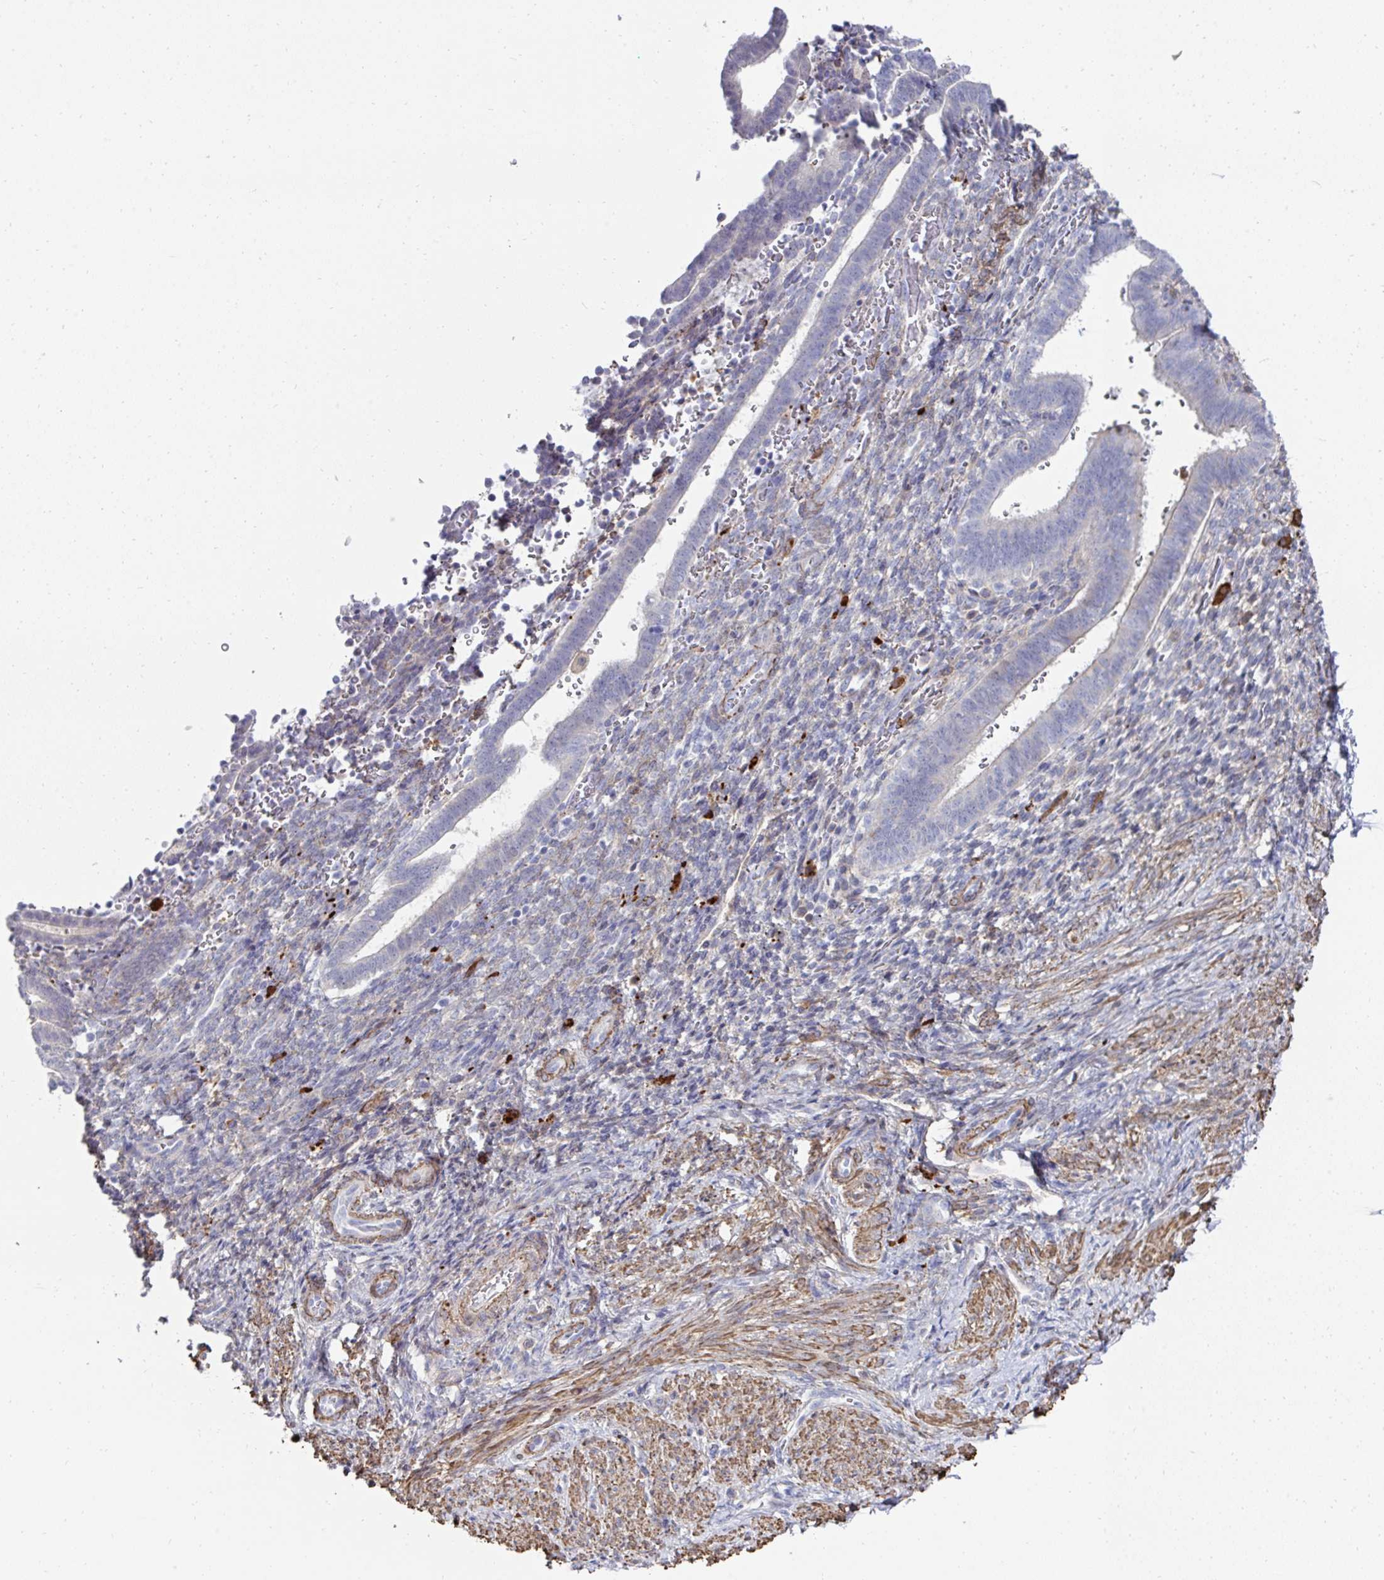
{"staining": {"intensity": "negative", "quantity": "none", "location": "none"}, "tissue": "endometrium", "cell_type": "Cells in endometrial stroma", "image_type": "normal", "snomed": [{"axis": "morphology", "description": "Normal tissue, NOS"}, {"axis": "topography", "description": "Endometrium"}], "caption": "Immunohistochemistry (IHC) histopathology image of unremarkable endometrium: human endometrium stained with DAB exhibits no significant protein staining in cells in endometrial stroma.", "gene": "FBXL13", "patient": {"sex": "female", "age": 34}}